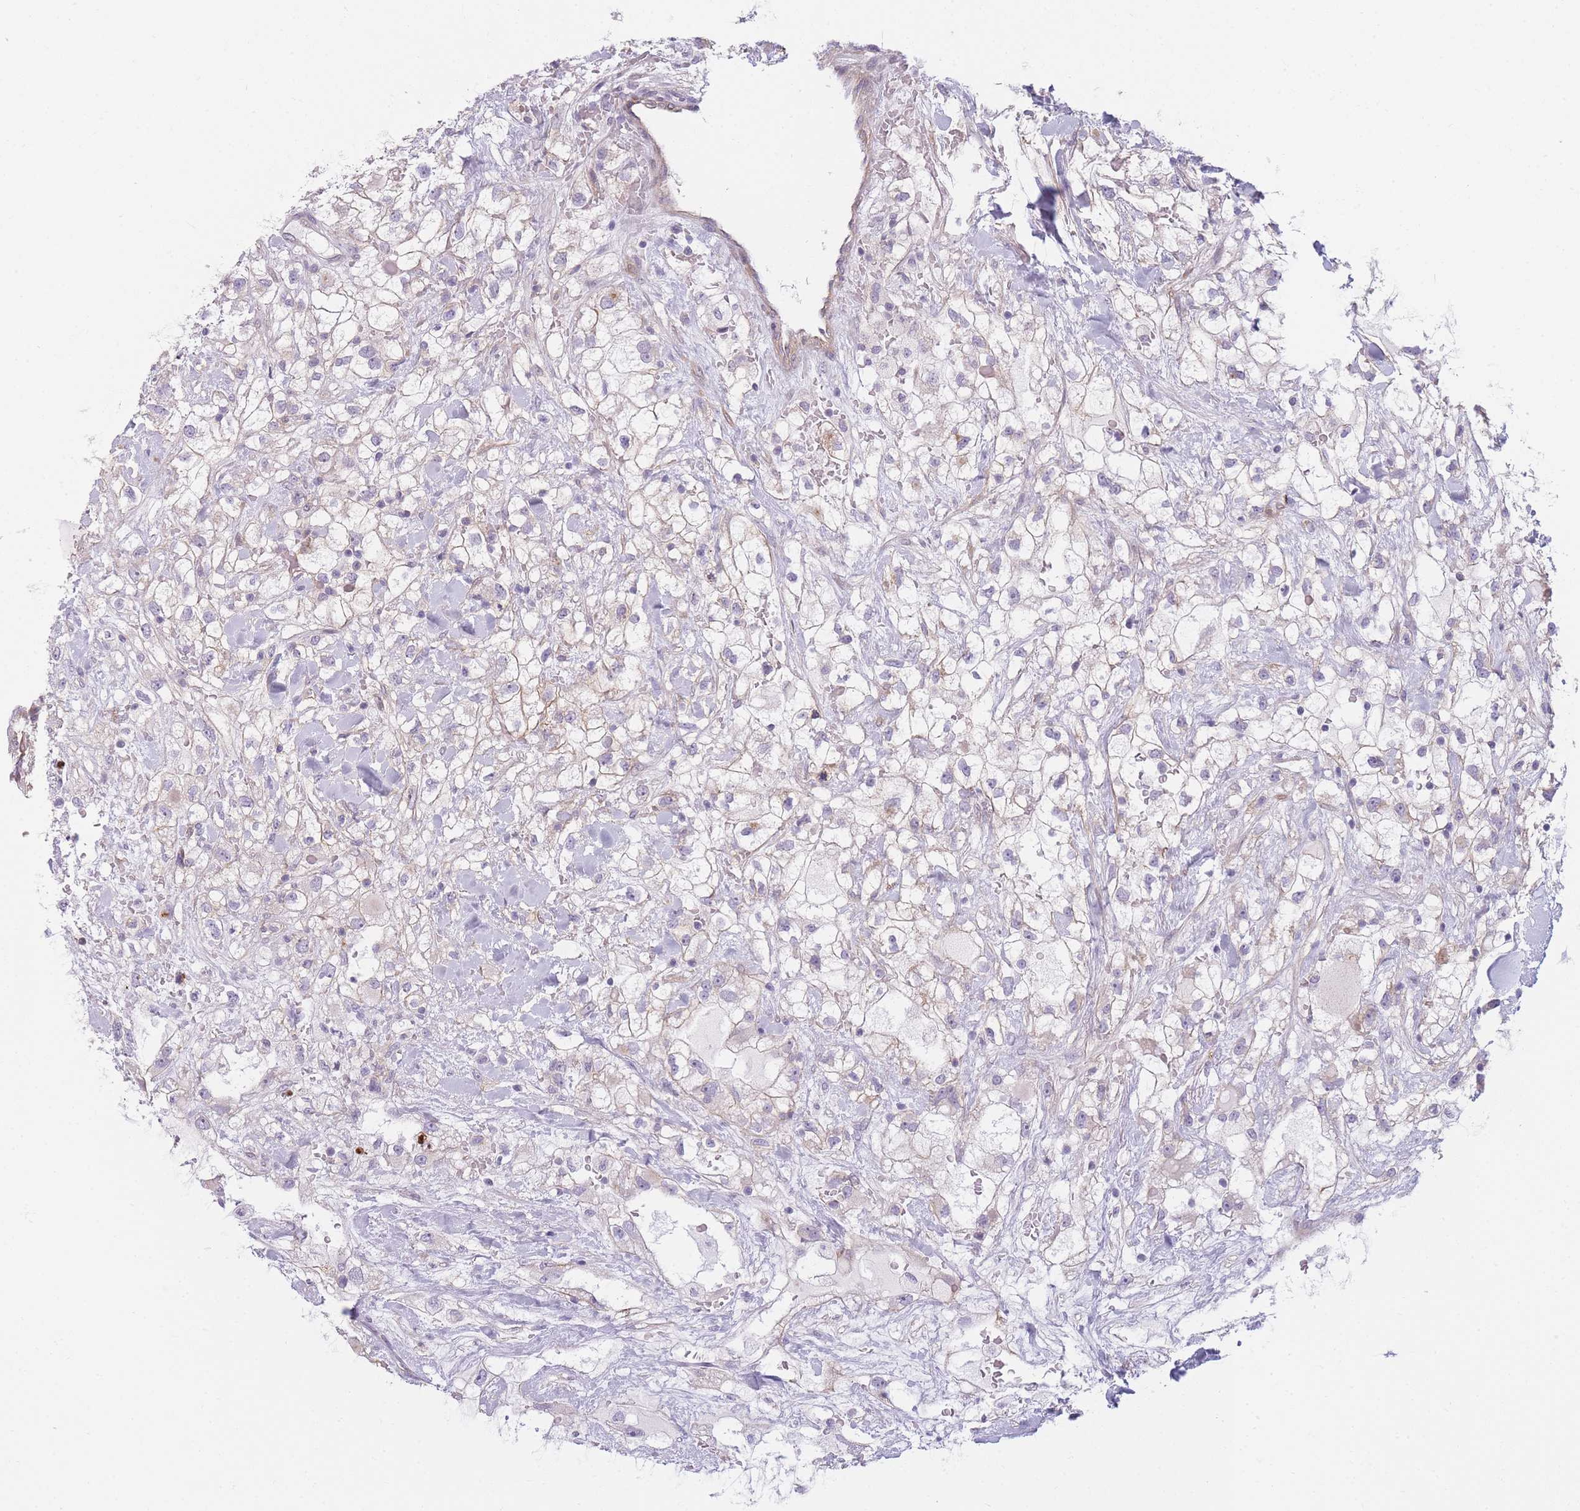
{"staining": {"intensity": "weak", "quantity": "<25%", "location": "cytoplasmic/membranous"}, "tissue": "renal cancer", "cell_type": "Tumor cells", "image_type": "cancer", "snomed": [{"axis": "morphology", "description": "Adenocarcinoma, NOS"}, {"axis": "topography", "description": "Kidney"}], "caption": "IHC image of neoplastic tissue: human renal cancer (adenocarcinoma) stained with DAB demonstrates no significant protein expression in tumor cells.", "gene": "SLC7A6", "patient": {"sex": "male", "age": 59}}